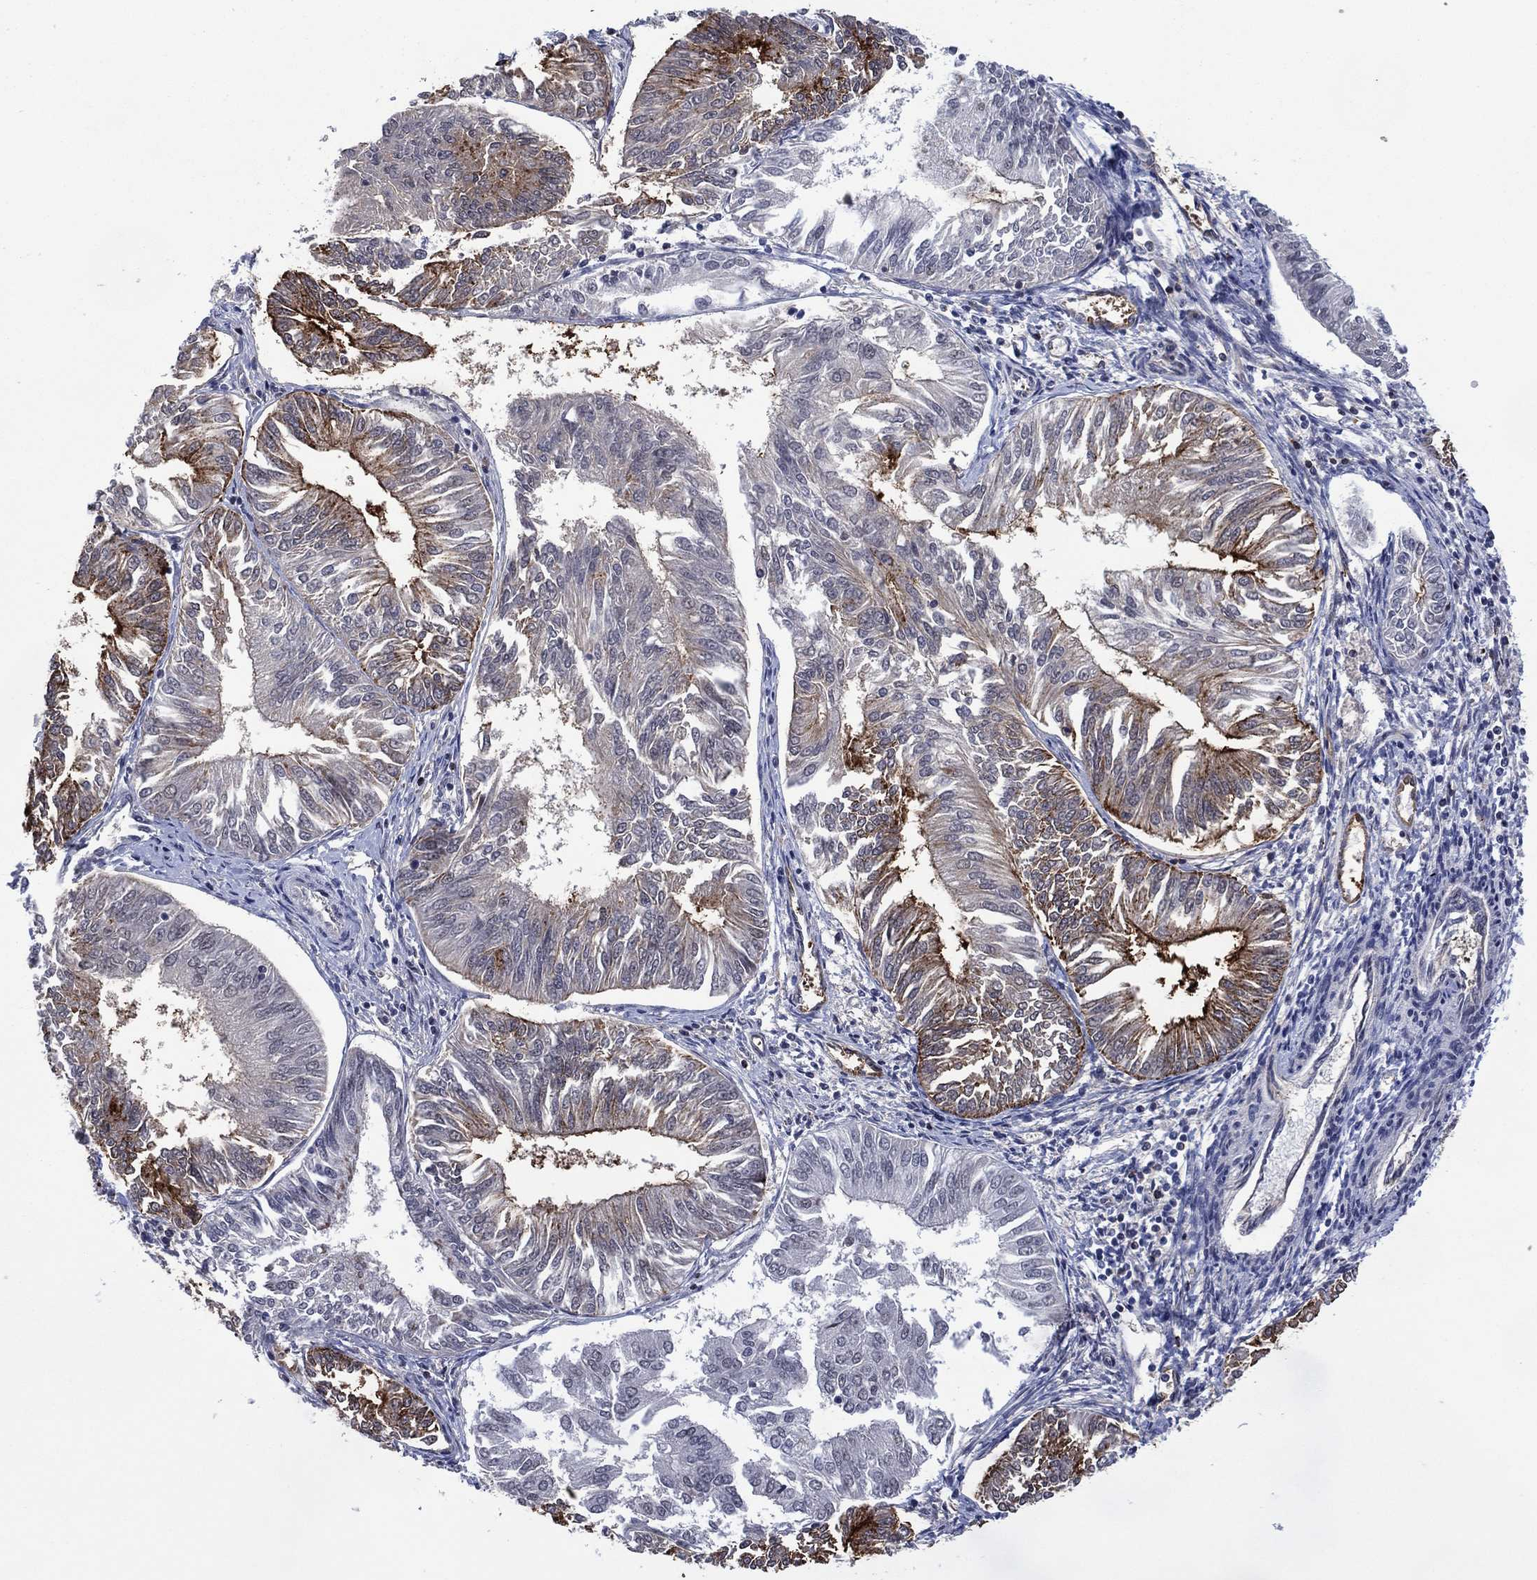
{"staining": {"intensity": "moderate", "quantity": "<25%", "location": "cytoplasmic/membranous"}, "tissue": "endometrial cancer", "cell_type": "Tumor cells", "image_type": "cancer", "snomed": [{"axis": "morphology", "description": "Adenocarcinoma, NOS"}, {"axis": "topography", "description": "Endometrium"}], "caption": "The micrograph shows immunohistochemical staining of endometrial adenocarcinoma. There is moderate cytoplasmic/membranous positivity is identified in about <25% of tumor cells.", "gene": "DPP4", "patient": {"sex": "female", "age": 58}}